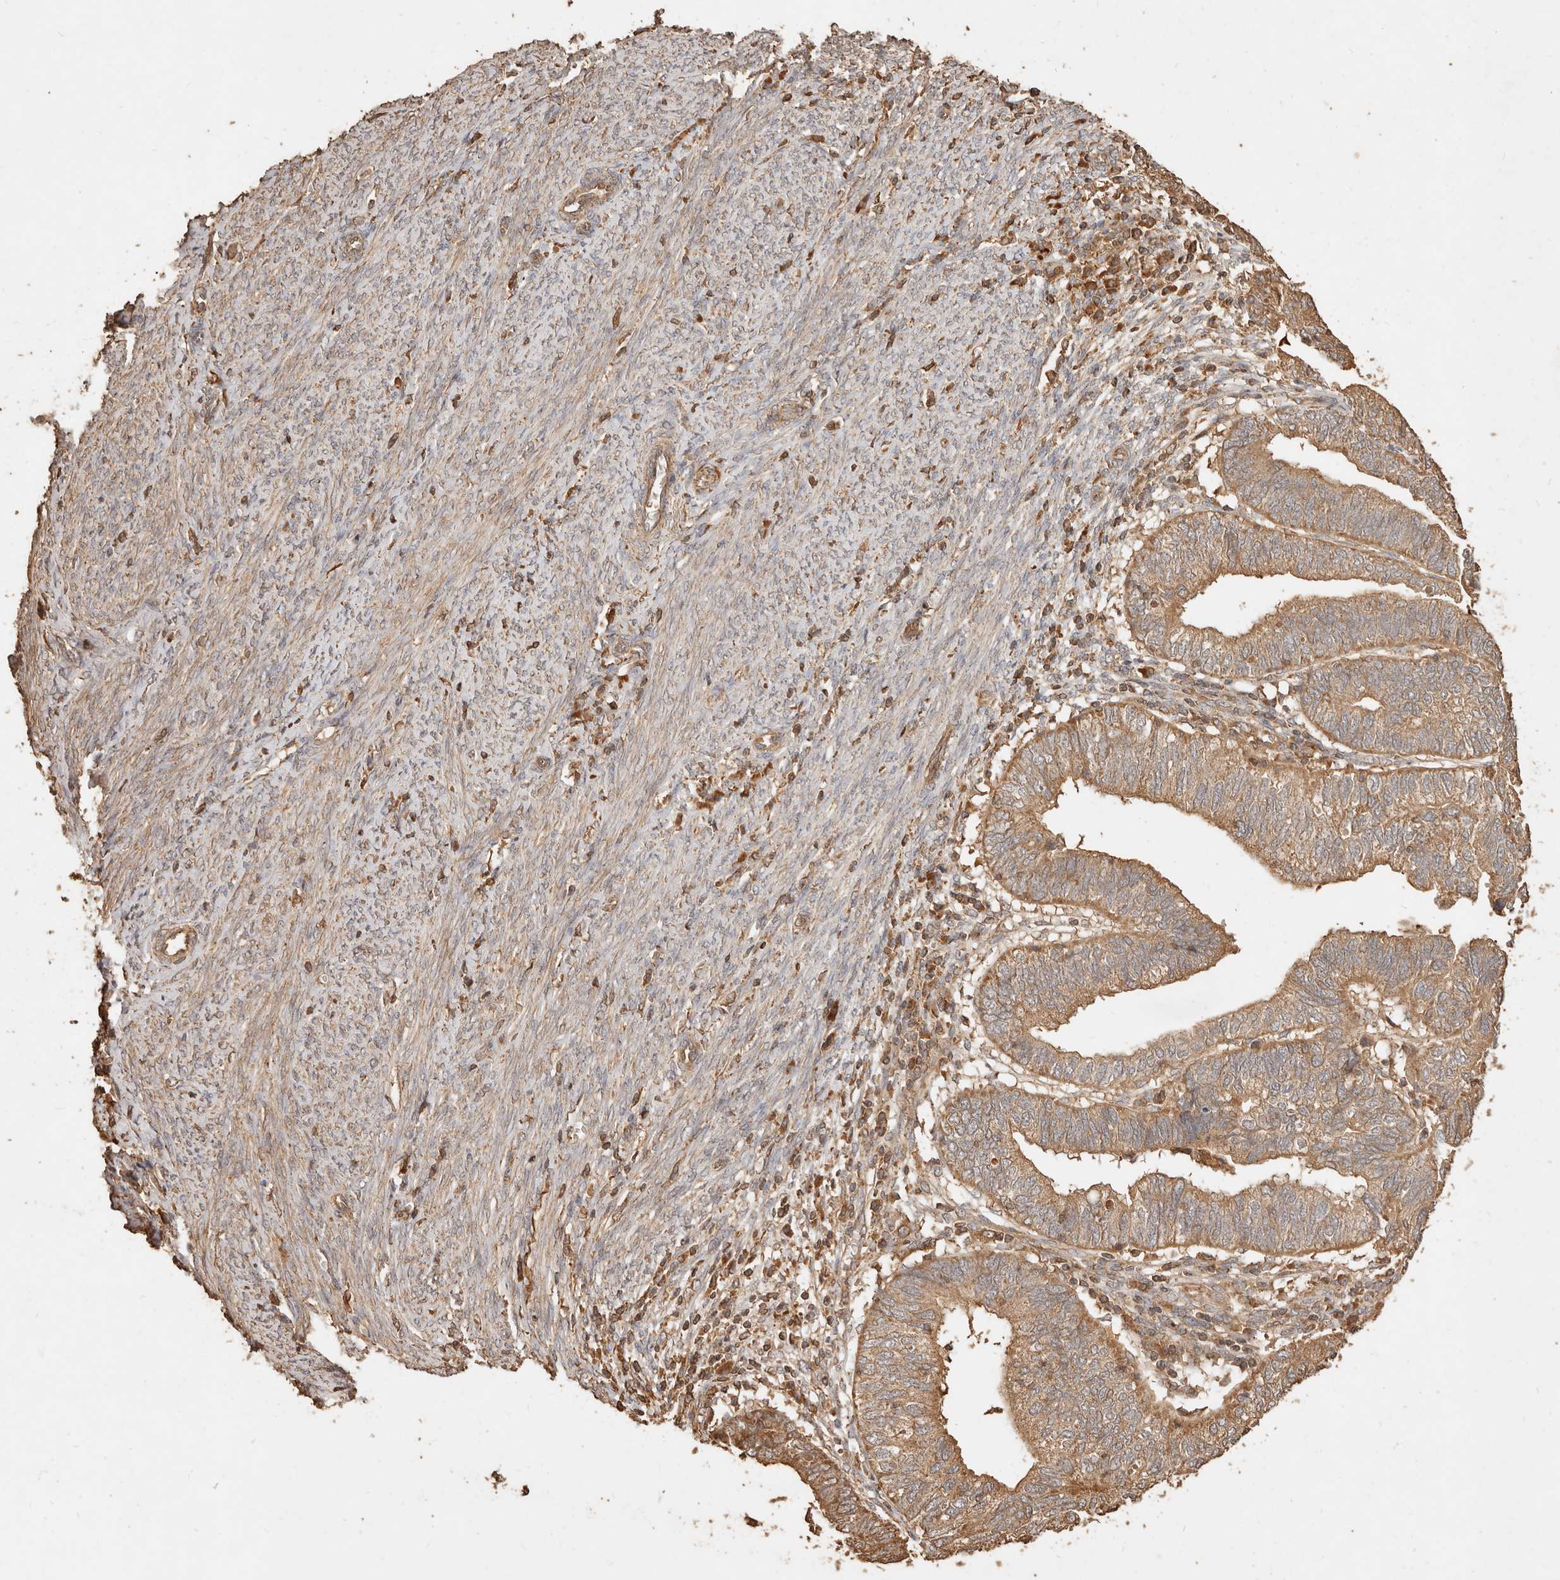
{"staining": {"intensity": "moderate", "quantity": ">75%", "location": "cytoplasmic/membranous"}, "tissue": "endometrial cancer", "cell_type": "Tumor cells", "image_type": "cancer", "snomed": [{"axis": "morphology", "description": "Adenocarcinoma, NOS"}, {"axis": "topography", "description": "Uterus"}], "caption": "A brown stain labels moderate cytoplasmic/membranous staining of a protein in endometrial adenocarcinoma tumor cells.", "gene": "FAM180B", "patient": {"sex": "female", "age": 77}}